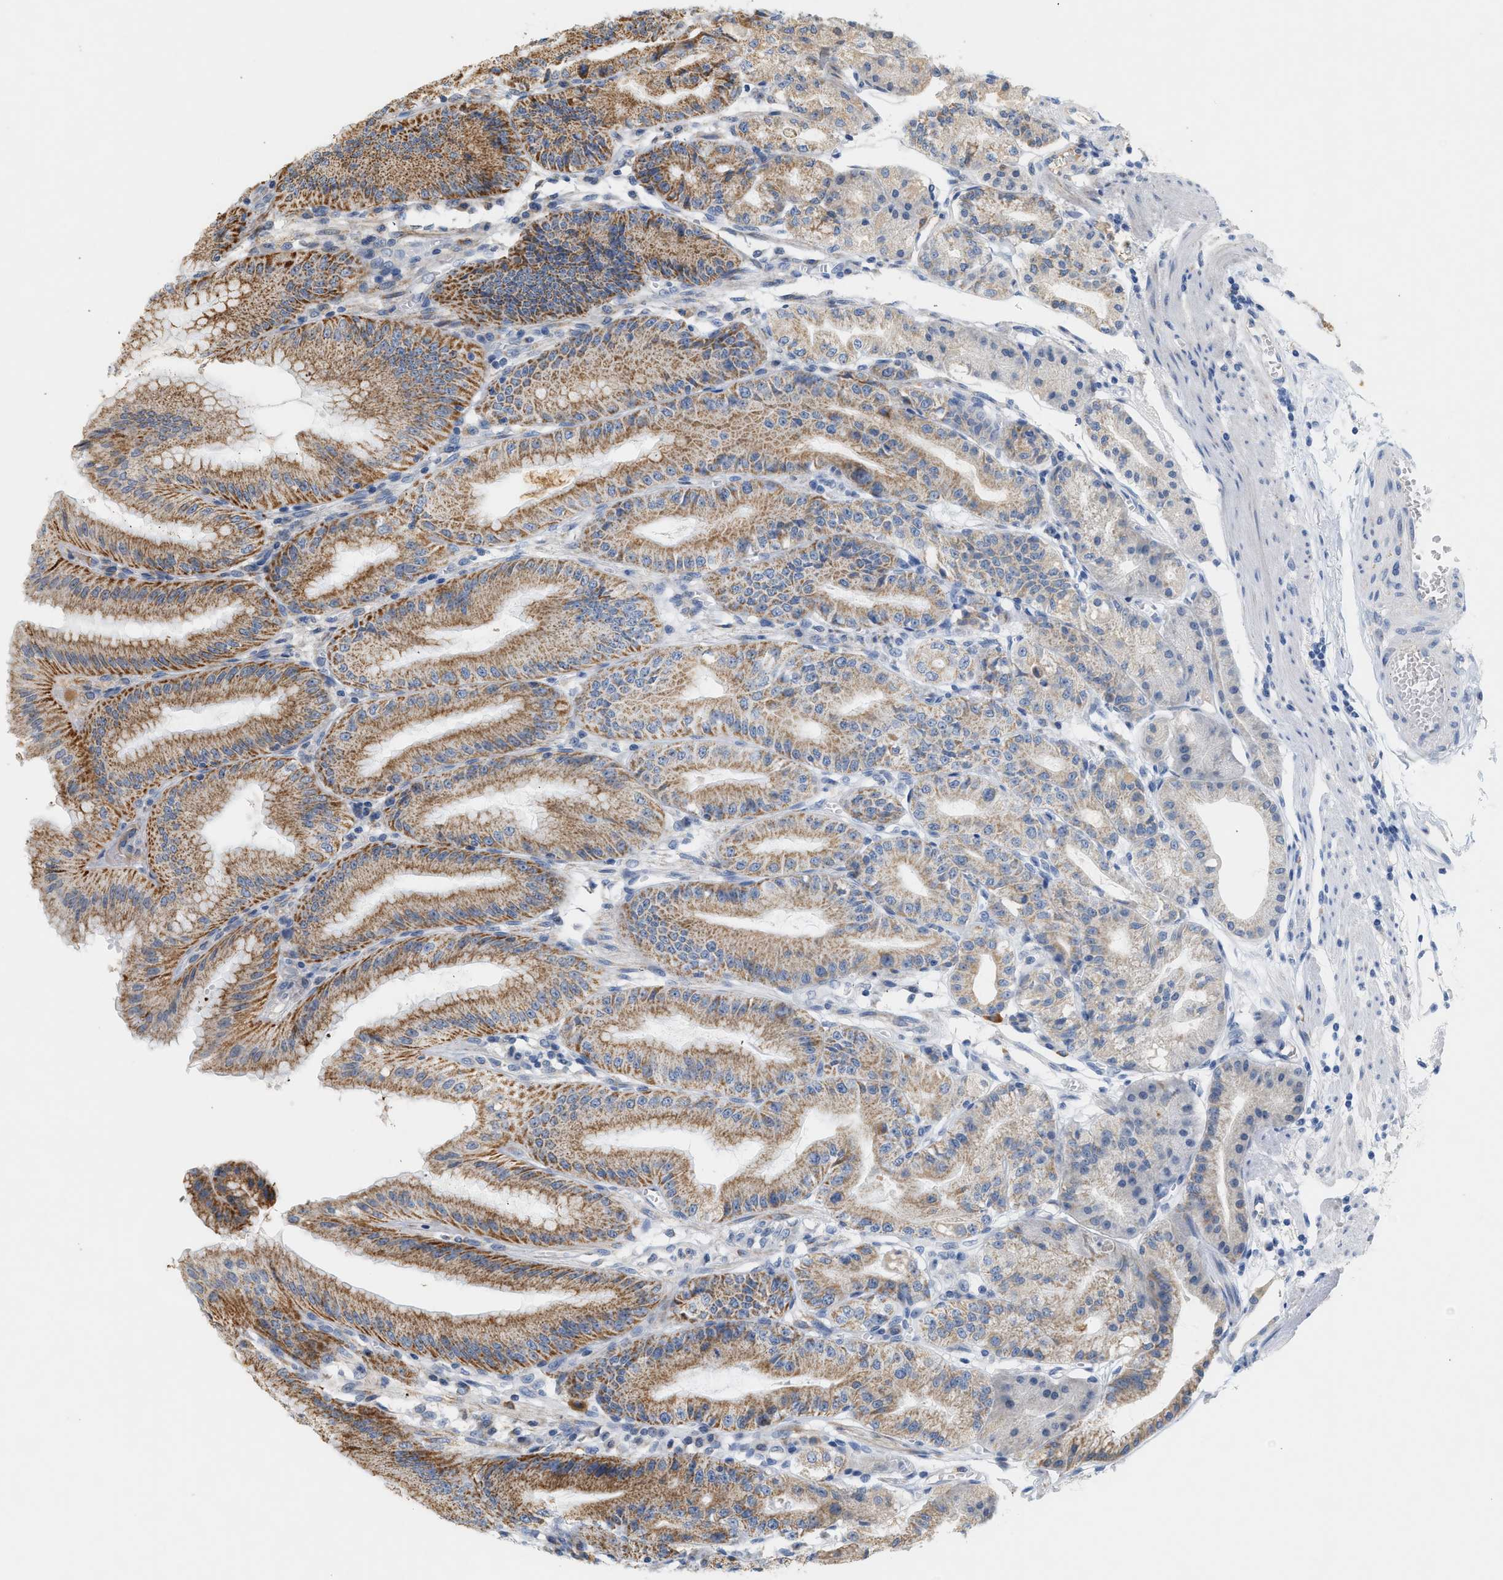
{"staining": {"intensity": "moderate", "quantity": ">75%", "location": "cytoplasmic/membranous"}, "tissue": "stomach", "cell_type": "Glandular cells", "image_type": "normal", "snomed": [{"axis": "morphology", "description": "Normal tissue, NOS"}, {"axis": "topography", "description": "Stomach, lower"}], "caption": "A brown stain shows moderate cytoplasmic/membranous expression of a protein in glandular cells of benign stomach.", "gene": "MCU", "patient": {"sex": "male", "age": 71}}